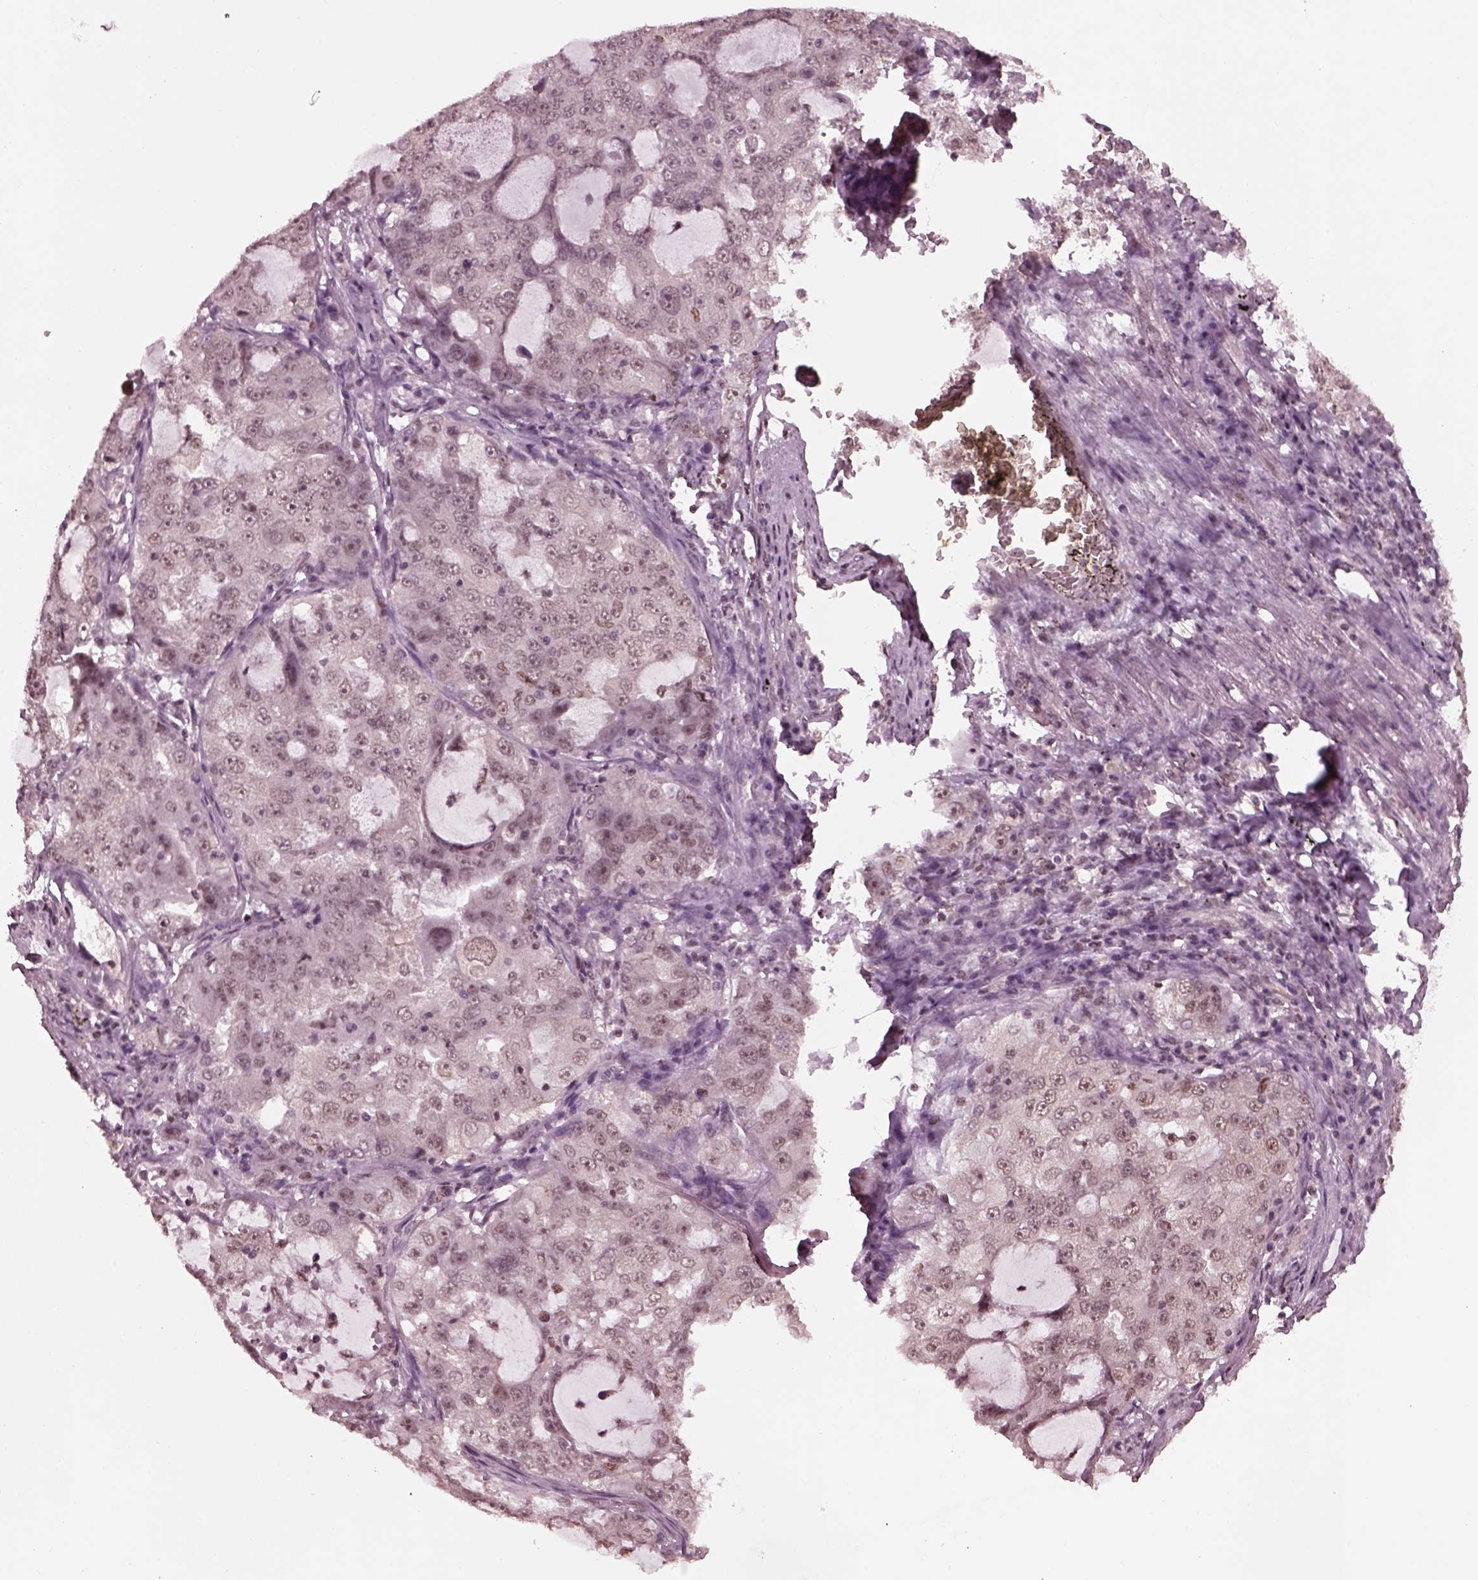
{"staining": {"intensity": "negative", "quantity": "none", "location": "none"}, "tissue": "lung cancer", "cell_type": "Tumor cells", "image_type": "cancer", "snomed": [{"axis": "morphology", "description": "Adenocarcinoma, NOS"}, {"axis": "topography", "description": "Lung"}], "caption": "This is a photomicrograph of immunohistochemistry staining of adenocarcinoma (lung), which shows no expression in tumor cells.", "gene": "RUVBL2", "patient": {"sex": "female", "age": 61}}